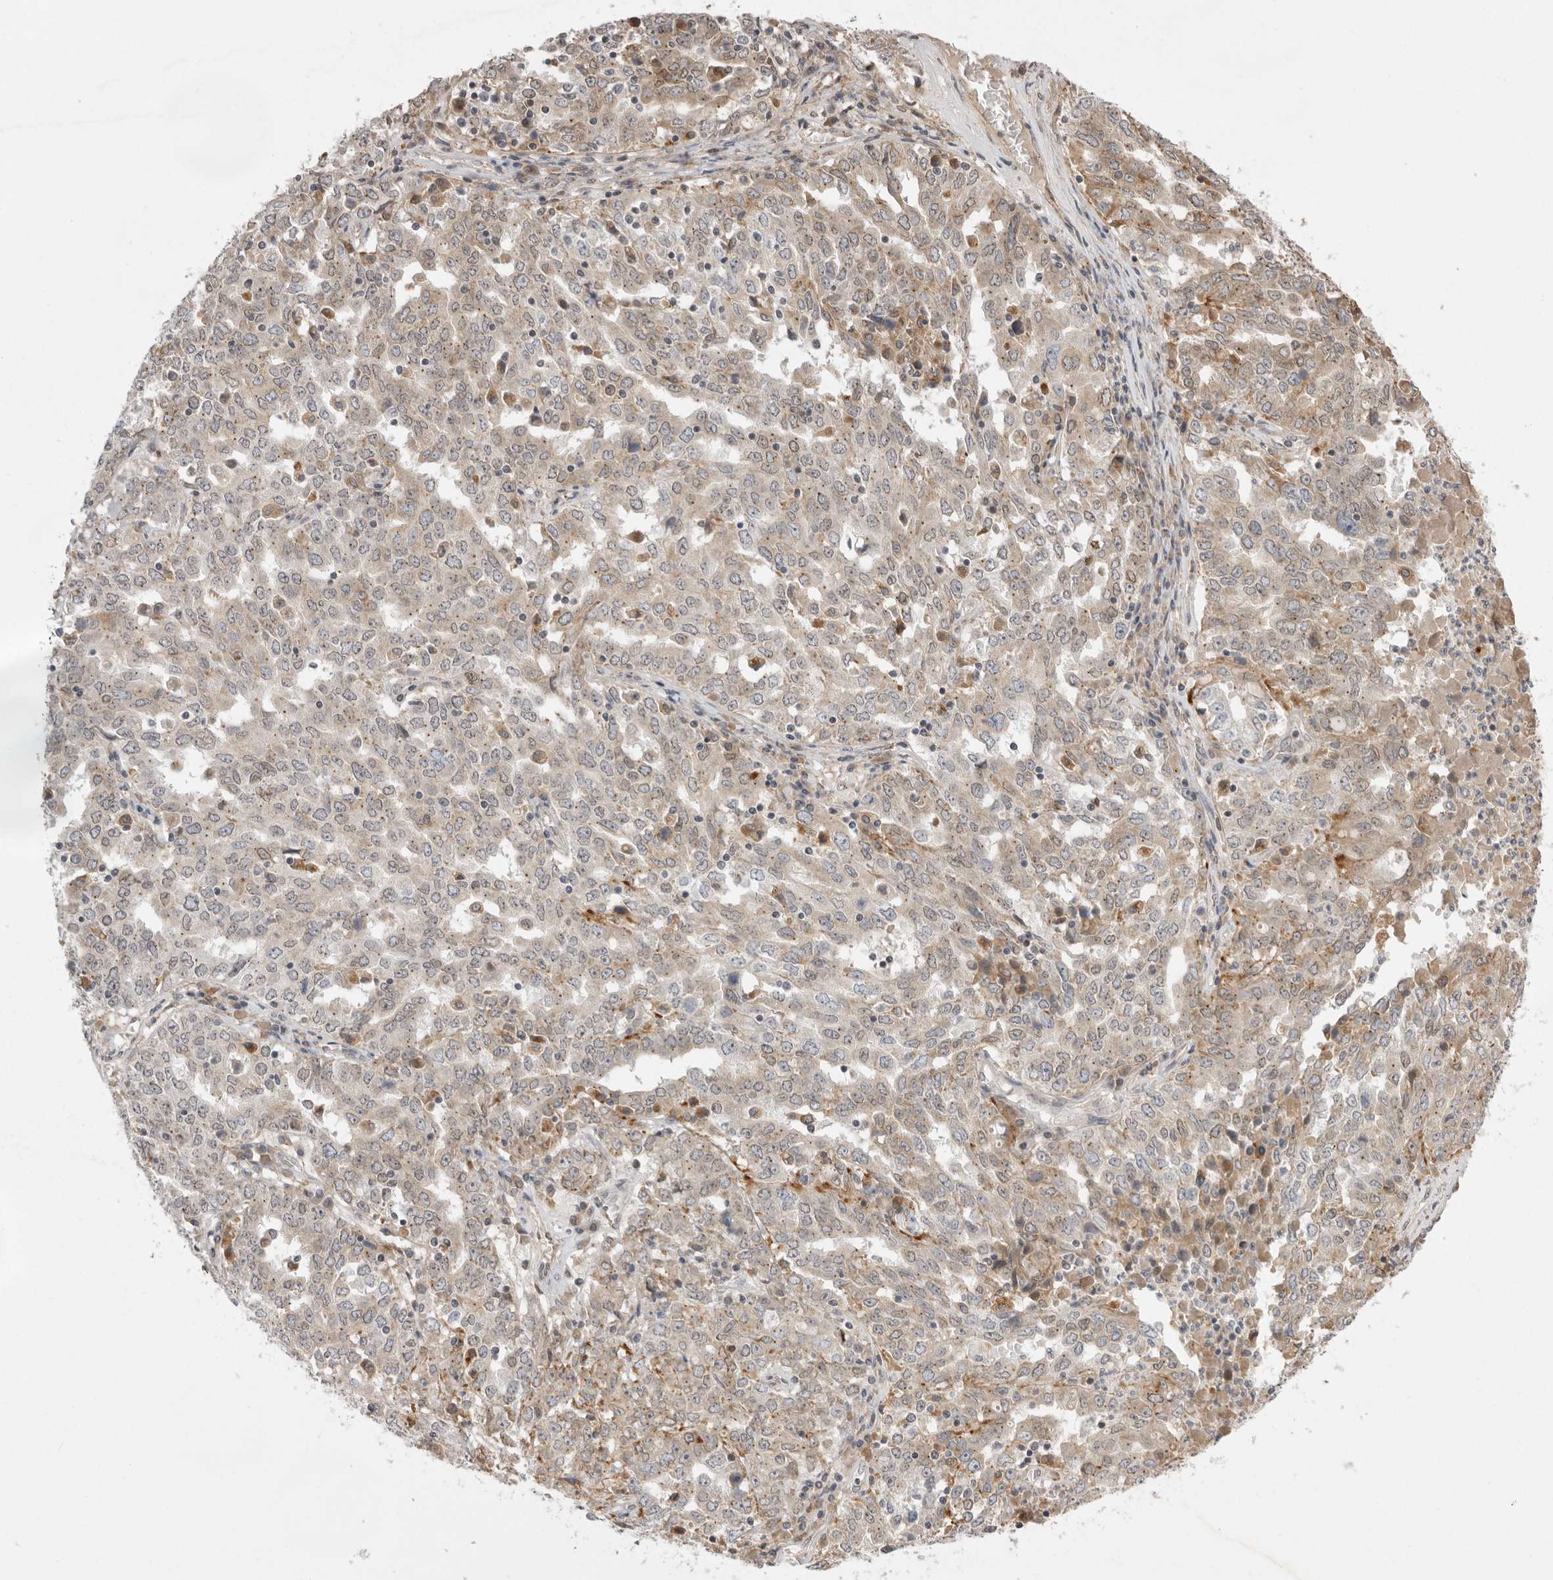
{"staining": {"intensity": "weak", "quantity": ">75%", "location": "cytoplasmic/membranous"}, "tissue": "ovarian cancer", "cell_type": "Tumor cells", "image_type": "cancer", "snomed": [{"axis": "morphology", "description": "Carcinoma, endometroid"}, {"axis": "topography", "description": "Ovary"}], "caption": "IHC (DAB) staining of ovarian cancer (endometroid carcinoma) reveals weak cytoplasmic/membranous protein expression in approximately >75% of tumor cells.", "gene": "TLR3", "patient": {"sex": "female", "age": 62}}